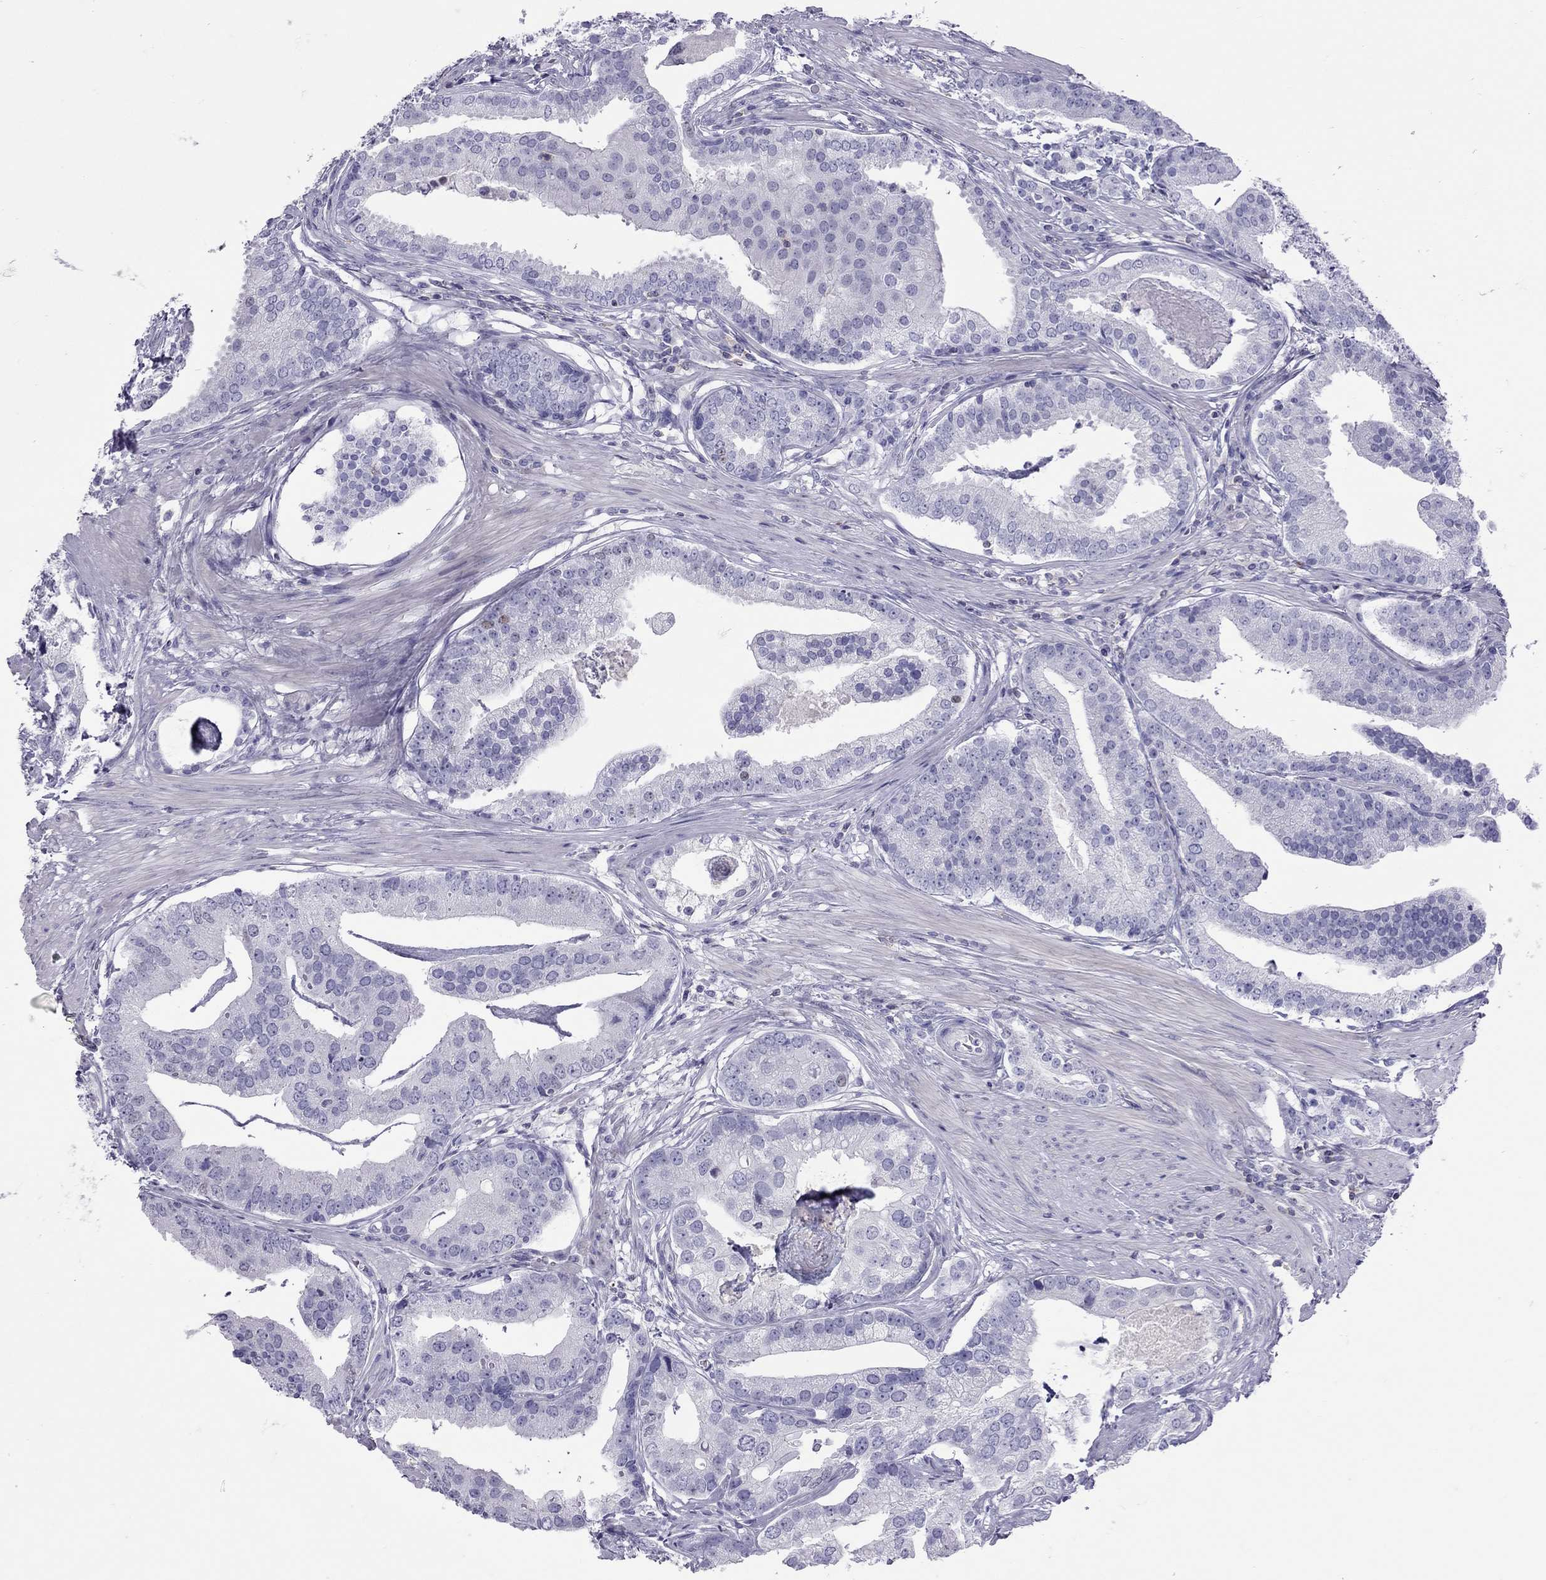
{"staining": {"intensity": "negative", "quantity": "none", "location": "none"}, "tissue": "prostate cancer", "cell_type": "Tumor cells", "image_type": "cancer", "snomed": [{"axis": "morphology", "description": "Adenocarcinoma, NOS"}, {"axis": "topography", "description": "Prostate and seminal vesicle, NOS"}, {"axis": "topography", "description": "Prostate"}], "caption": "This is an IHC photomicrograph of human adenocarcinoma (prostate). There is no positivity in tumor cells.", "gene": "STAG3", "patient": {"sex": "male", "age": 44}}